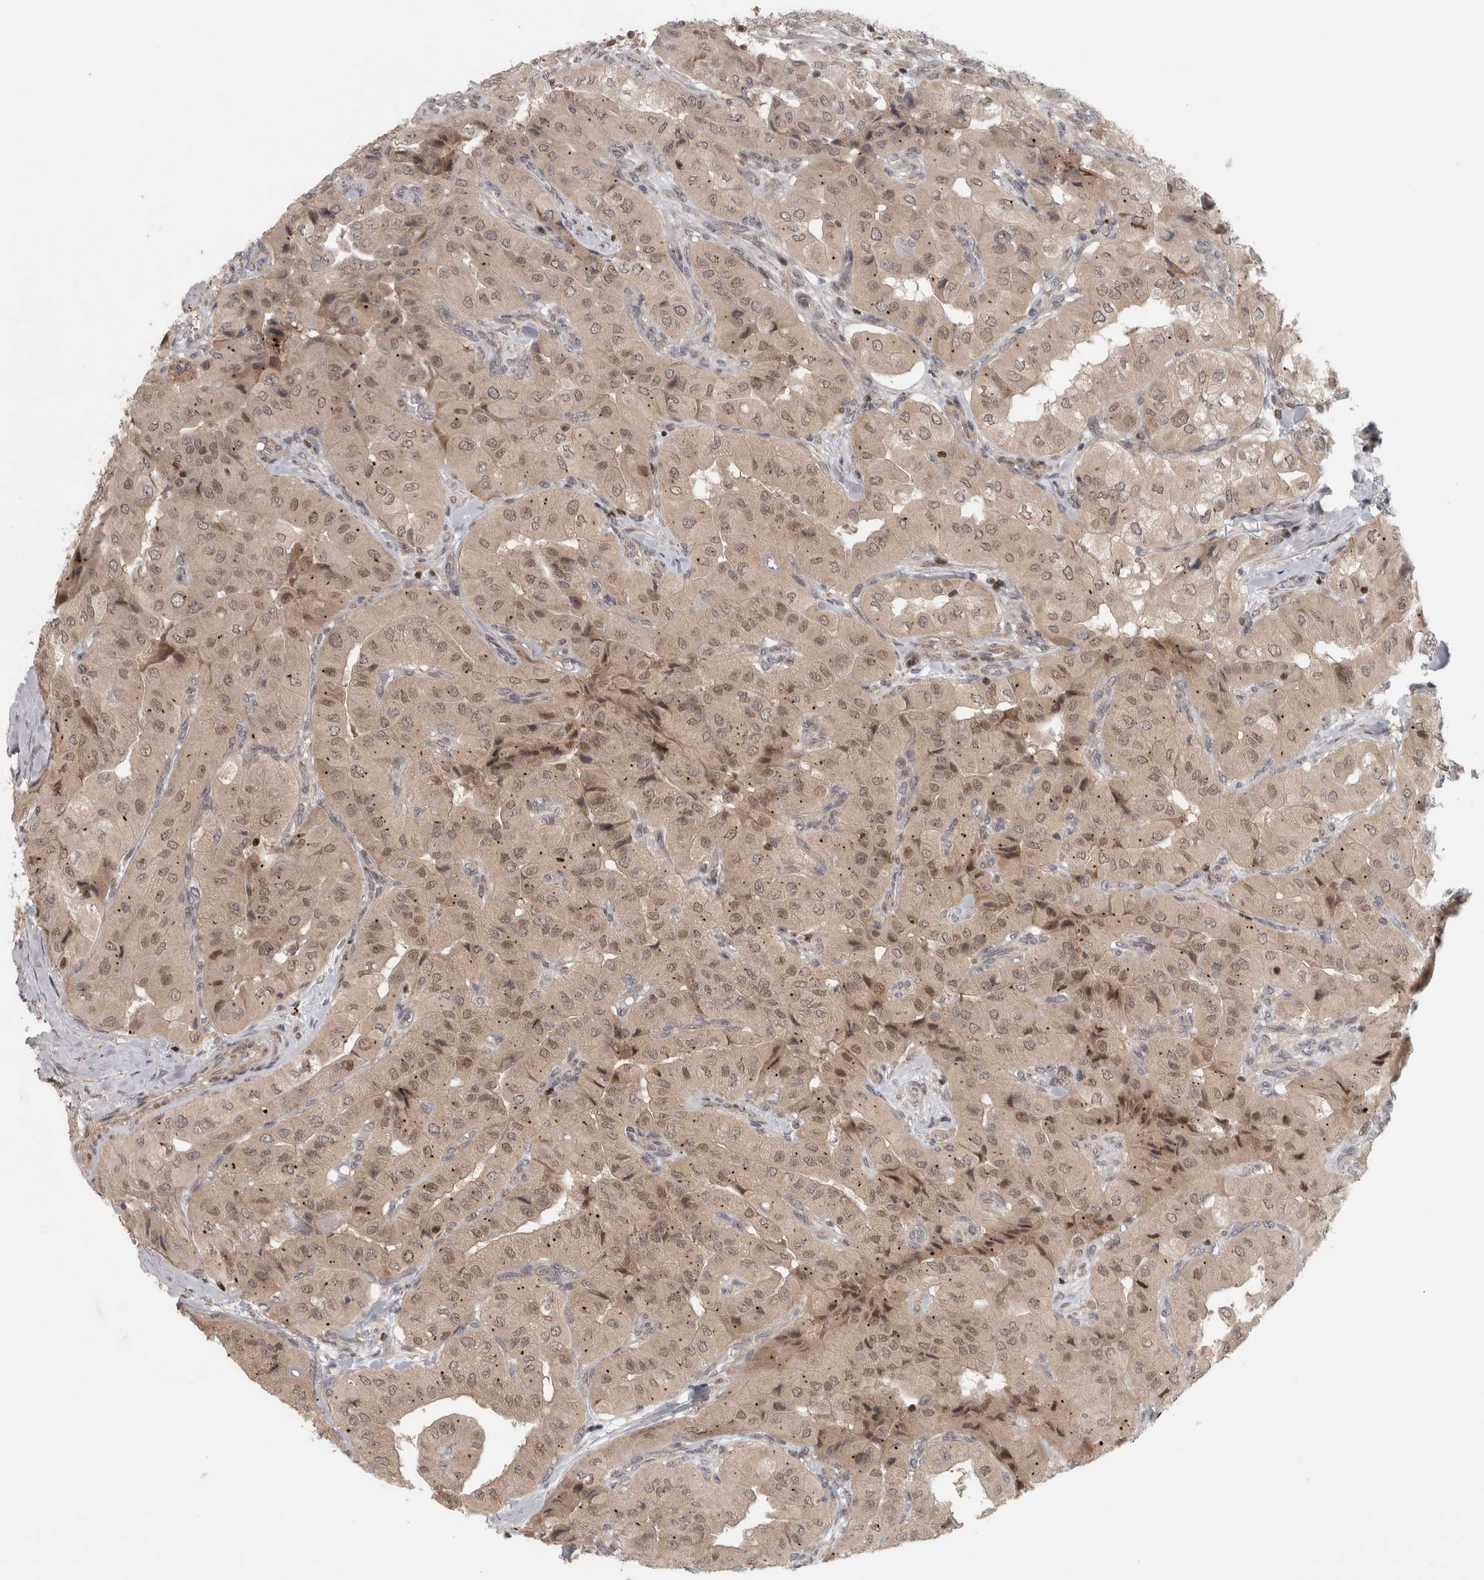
{"staining": {"intensity": "weak", "quantity": ">75%", "location": "cytoplasmic/membranous,nuclear"}, "tissue": "thyroid cancer", "cell_type": "Tumor cells", "image_type": "cancer", "snomed": [{"axis": "morphology", "description": "Papillary adenocarcinoma, NOS"}, {"axis": "topography", "description": "Thyroid gland"}], "caption": "Human thyroid cancer (papillary adenocarcinoma) stained for a protein (brown) reveals weak cytoplasmic/membranous and nuclear positive staining in about >75% of tumor cells.", "gene": "KDM8", "patient": {"sex": "female", "age": 59}}